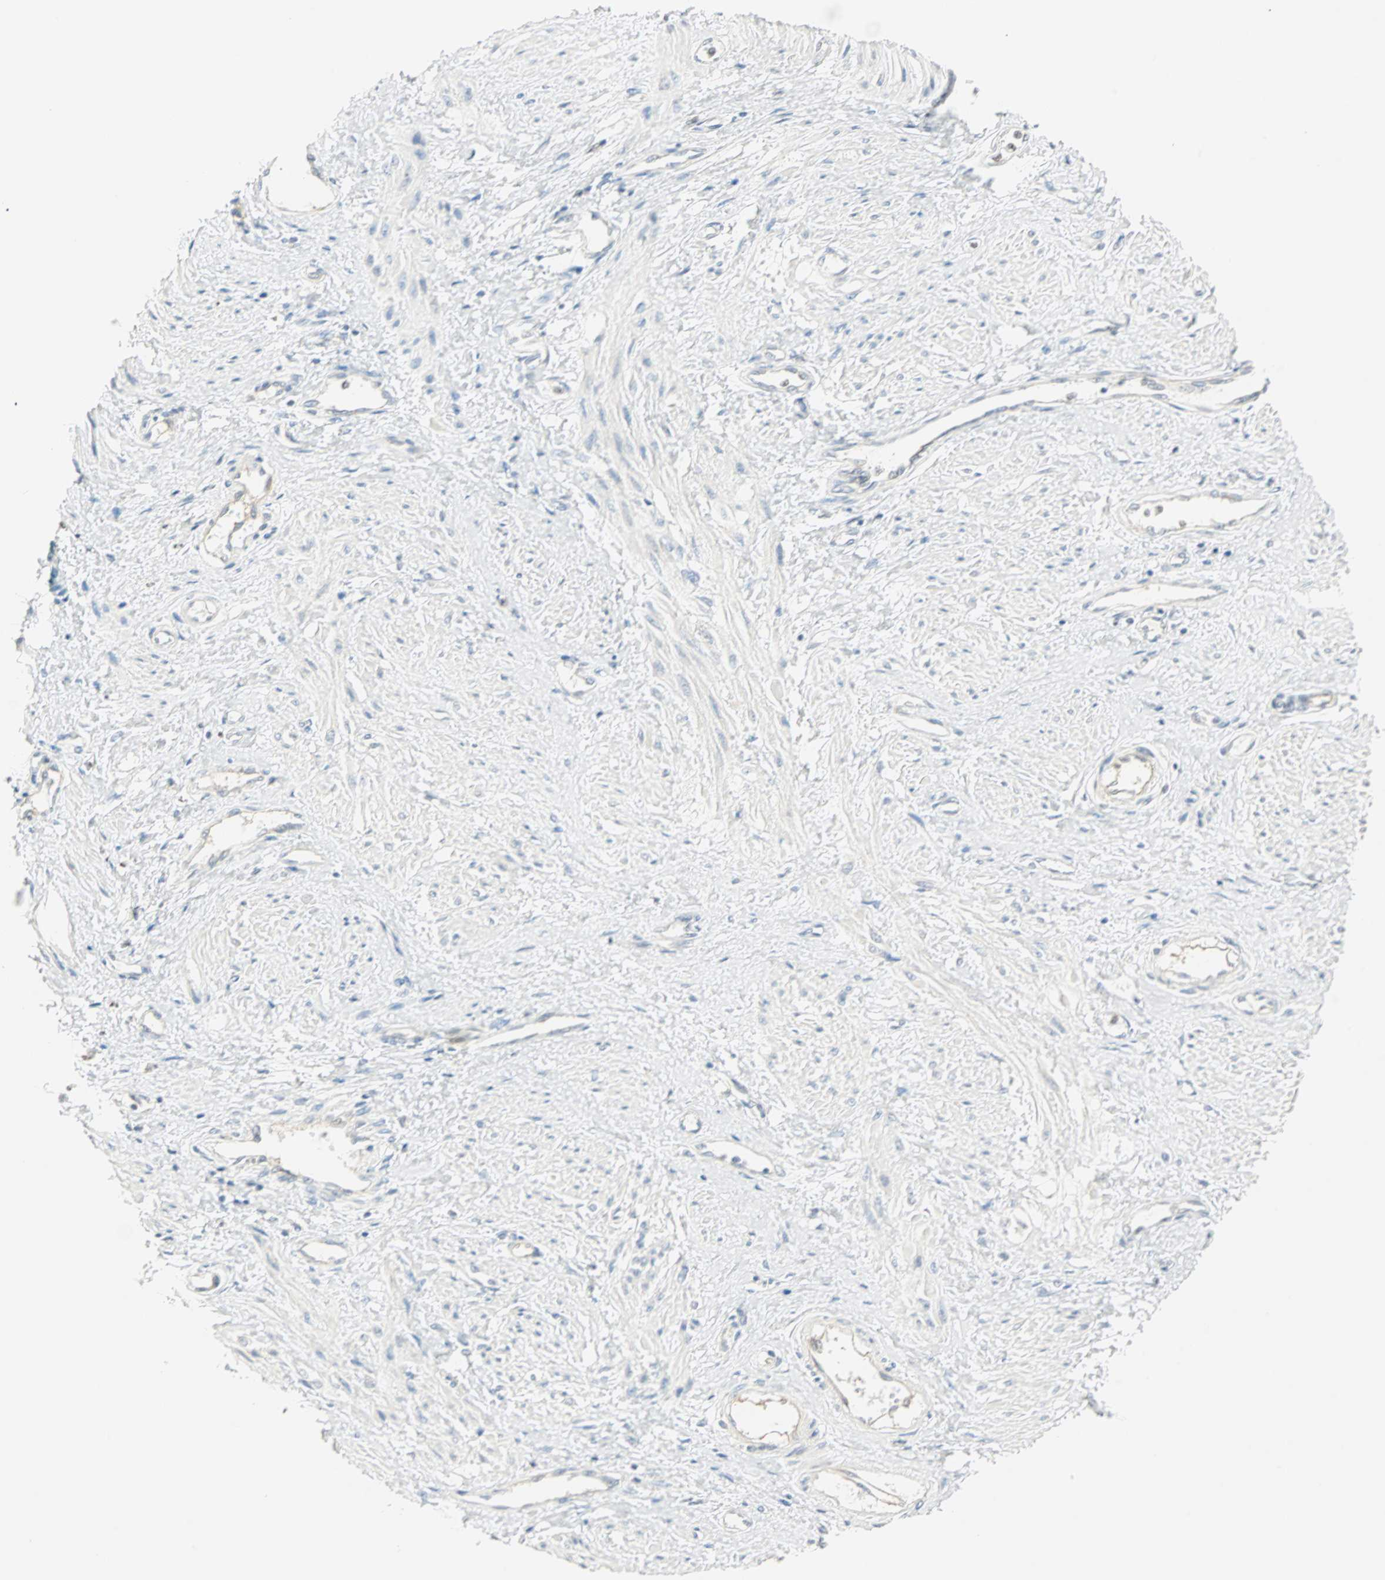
{"staining": {"intensity": "negative", "quantity": "none", "location": "none"}, "tissue": "smooth muscle", "cell_type": "Smooth muscle cells", "image_type": "normal", "snomed": [{"axis": "morphology", "description": "Normal tissue, NOS"}, {"axis": "topography", "description": "Smooth muscle"}, {"axis": "topography", "description": "Uterus"}], "caption": "High power microscopy histopathology image of an IHC micrograph of normal smooth muscle, revealing no significant positivity in smooth muscle cells.", "gene": "MLLT10", "patient": {"sex": "female", "age": 39}}